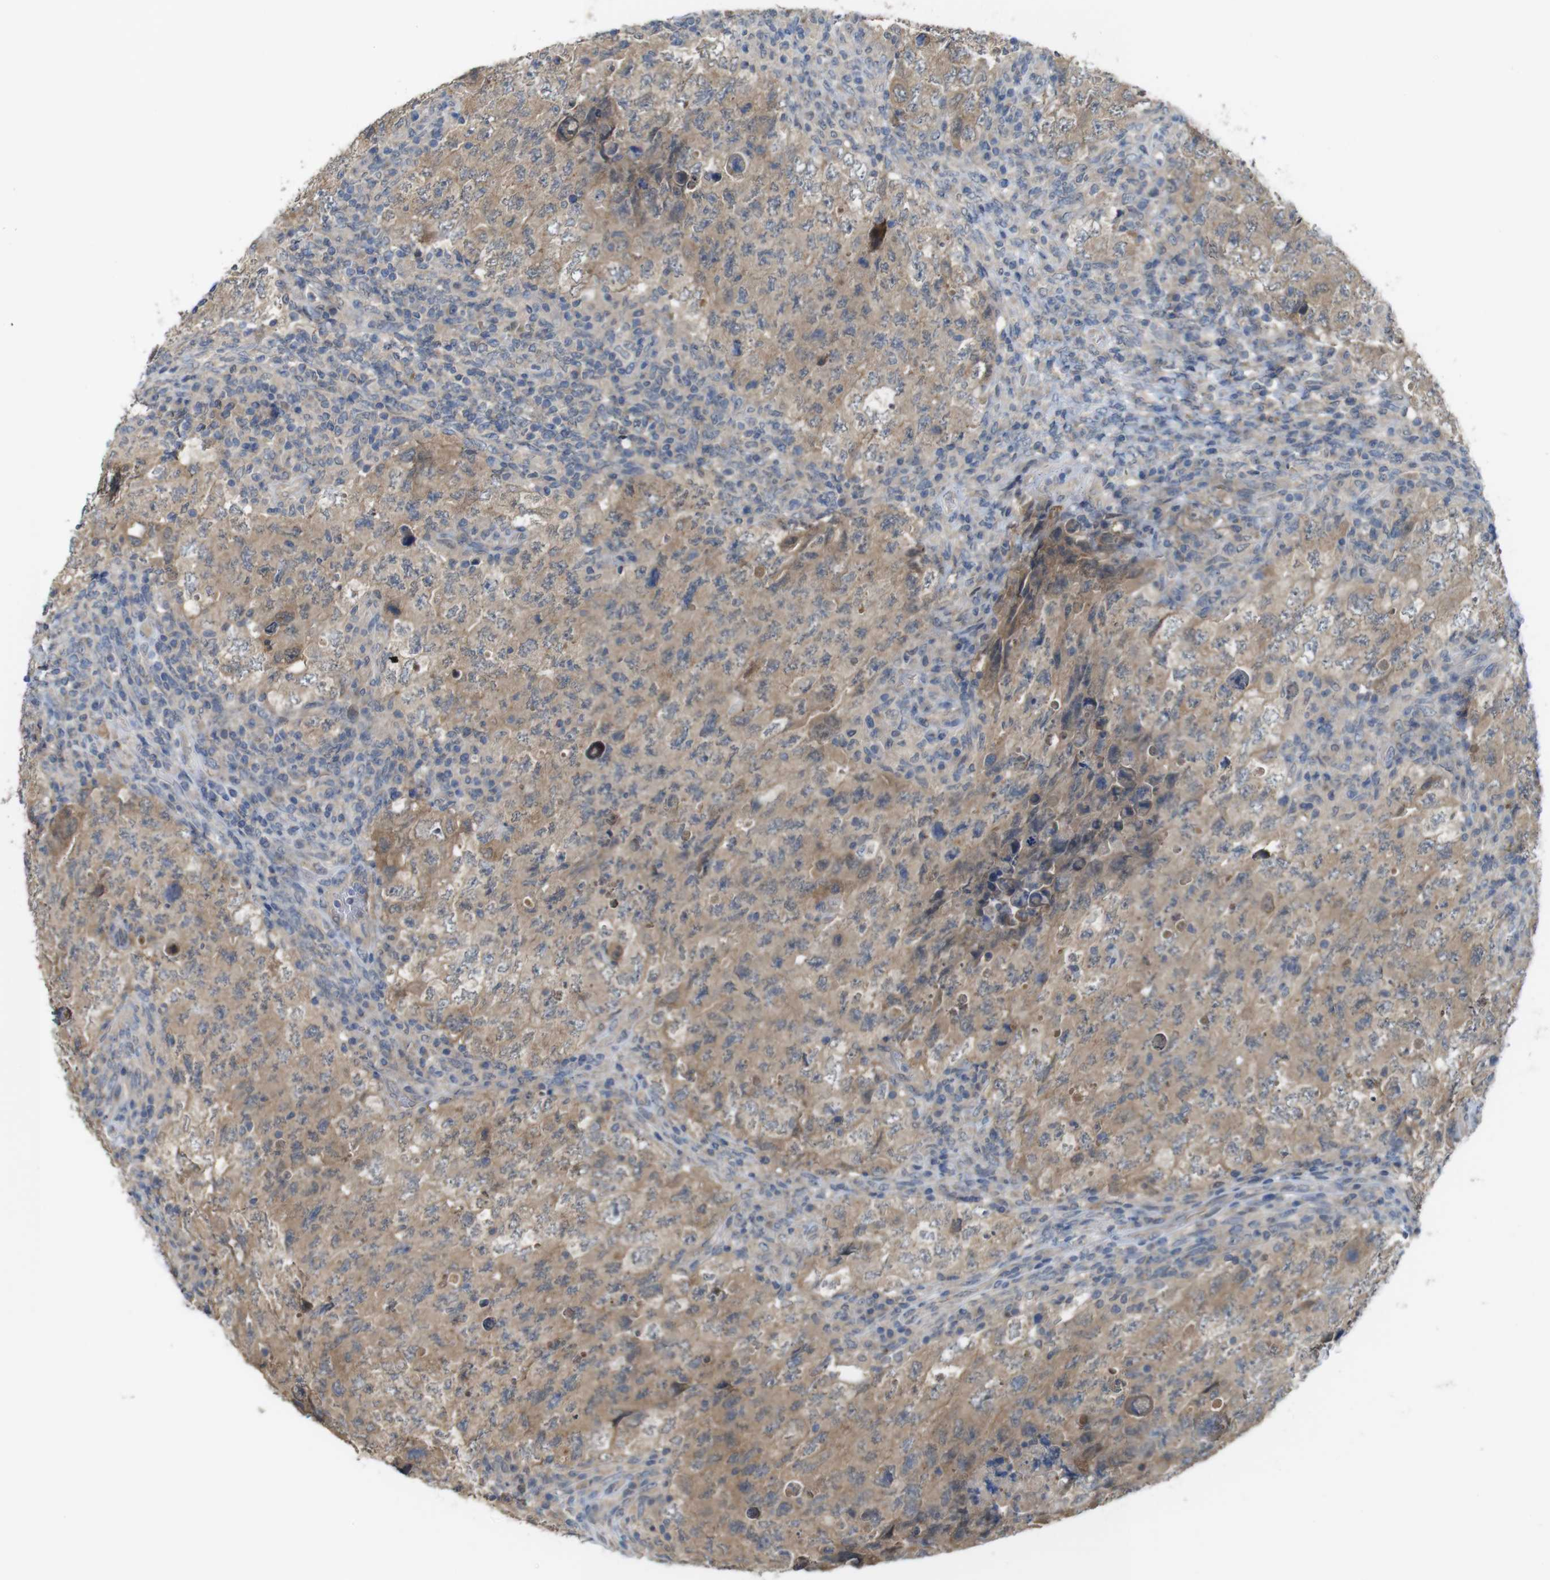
{"staining": {"intensity": "moderate", "quantity": ">75%", "location": "cytoplasmic/membranous"}, "tissue": "testis cancer", "cell_type": "Tumor cells", "image_type": "cancer", "snomed": [{"axis": "morphology", "description": "Carcinoma, Embryonal, NOS"}, {"axis": "topography", "description": "Testis"}], "caption": "Embryonal carcinoma (testis) was stained to show a protein in brown. There is medium levels of moderate cytoplasmic/membranous expression in about >75% of tumor cells. Using DAB (3,3'-diaminobenzidine) (brown) and hematoxylin (blue) stains, captured at high magnification using brightfield microscopy.", "gene": "CDC34", "patient": {"sex": "male", "age": 26}}